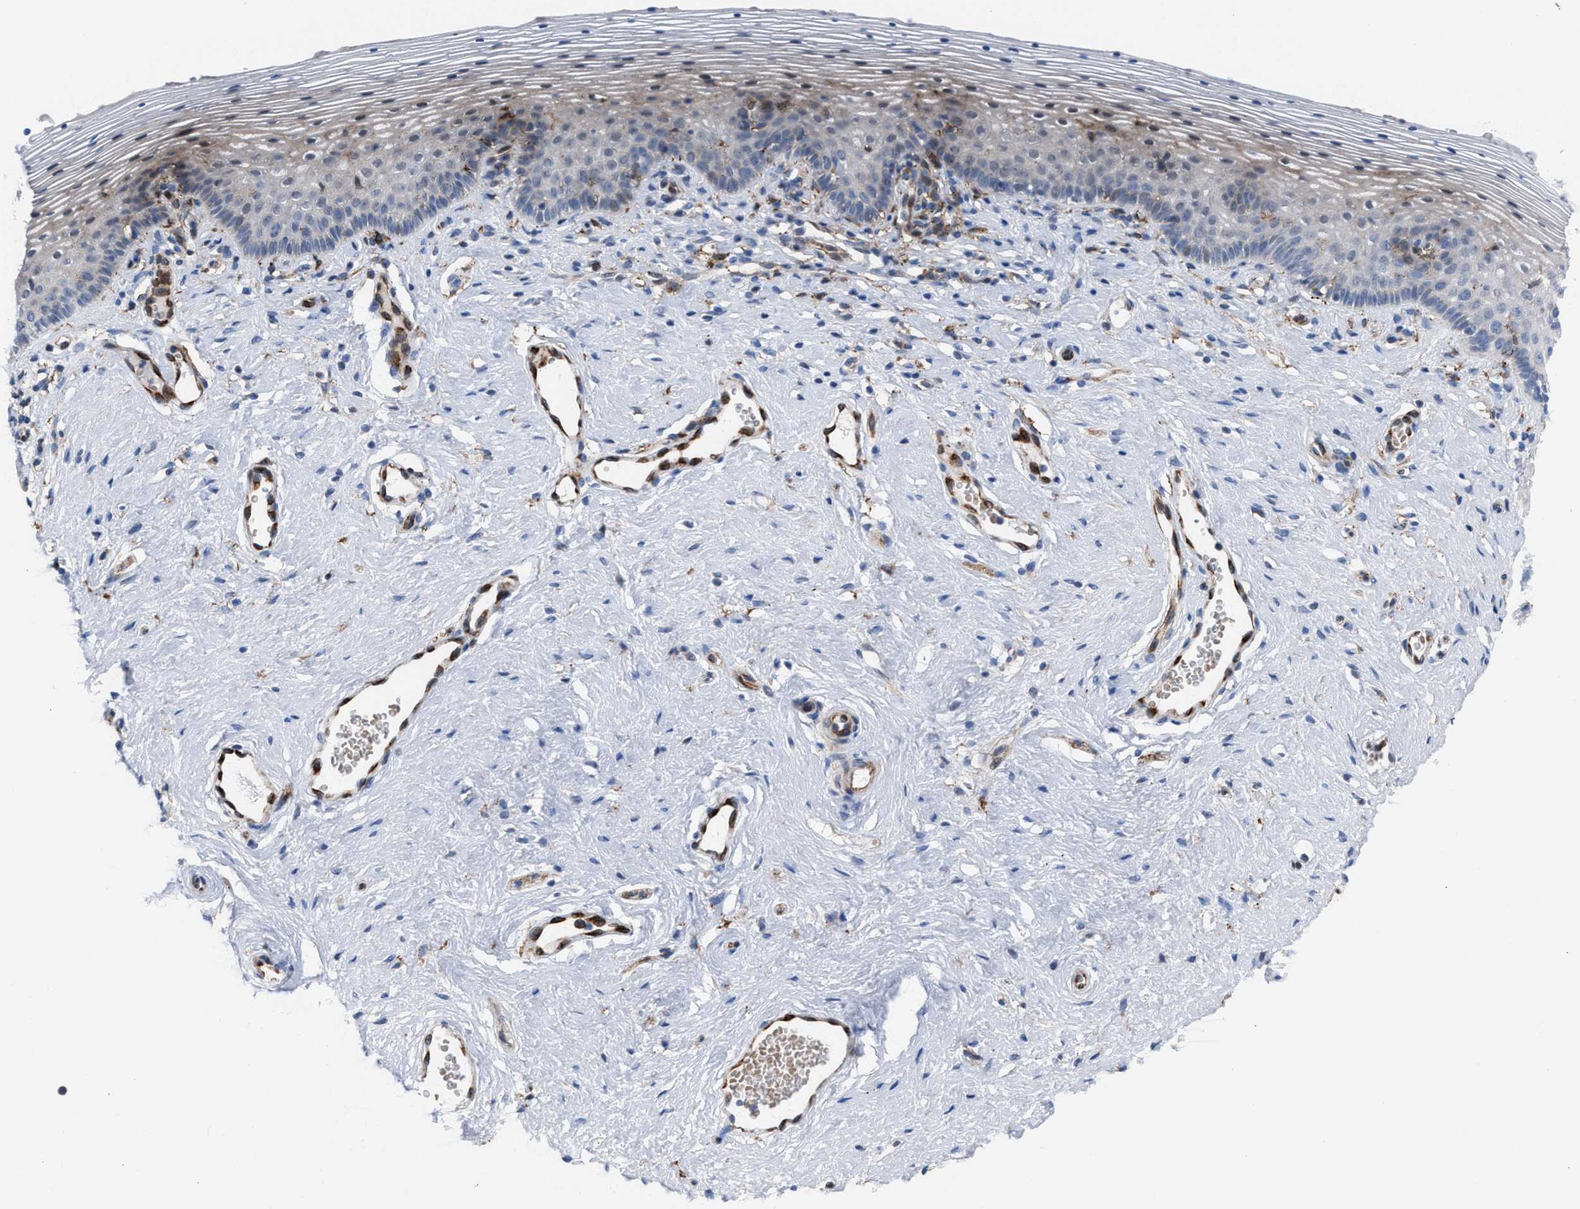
{"staining": {"intensity": "weak", "quantity": "<25%", "location": "cytoplasmic/membranous"}, "tissue": "vagina", "cell_type": "Squamous epithelial cells", "image_type": "normal", "snomed": [{"axis": "morphology", "description": "Normal tissue, NOS"}, {"axis": "topography", "description": "Vagina"}], "caption": "This is an IHC image of normal vagina. There is no positivity in squamous epithelial cells.", "gene": "SLC47A1", "patient": {"sex": "female", "age": 32}}